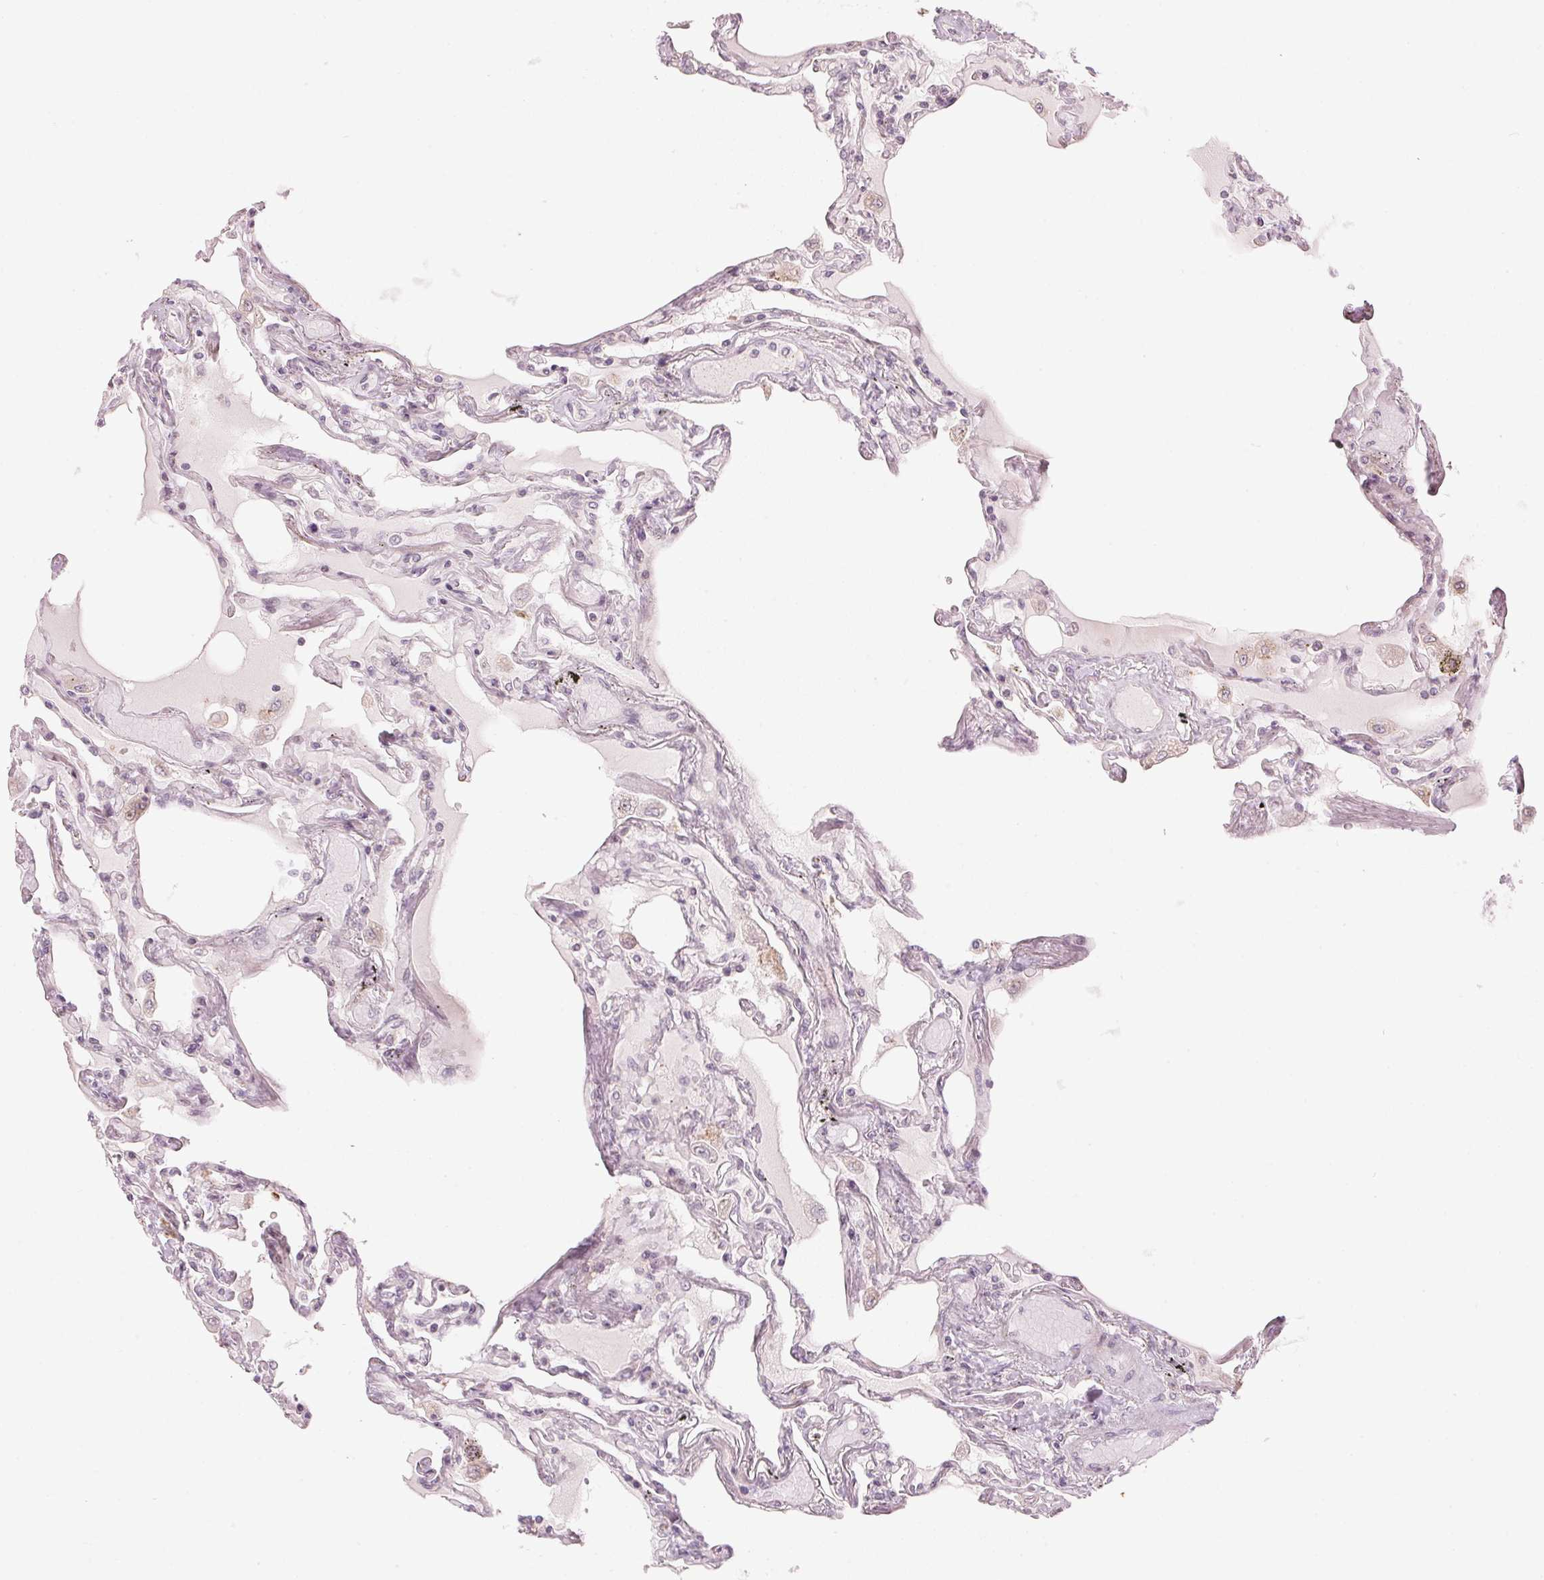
{"staining": {"intensity": "negative", "quantity": "none", "location": "none"}, "tissue": "lung", "cell_type": "Alveolar cells", "image_type": "normal", "snomed": [{"axis": "morphology", "description": "Normal tissue, NOS"}, {"axis": "morphology", "description": "Adenocarcinoma, NOS"}, {"axis": "topography", "description": "Cartilage tissue"}, {"axis": "topography", "description": "Lung"}], "caption": "Photomicrograph shows no significant protein positivity in alveolar cells of benign lung.", "gene": "TMED6", "patient": {"sex": "female", "age": 67}}